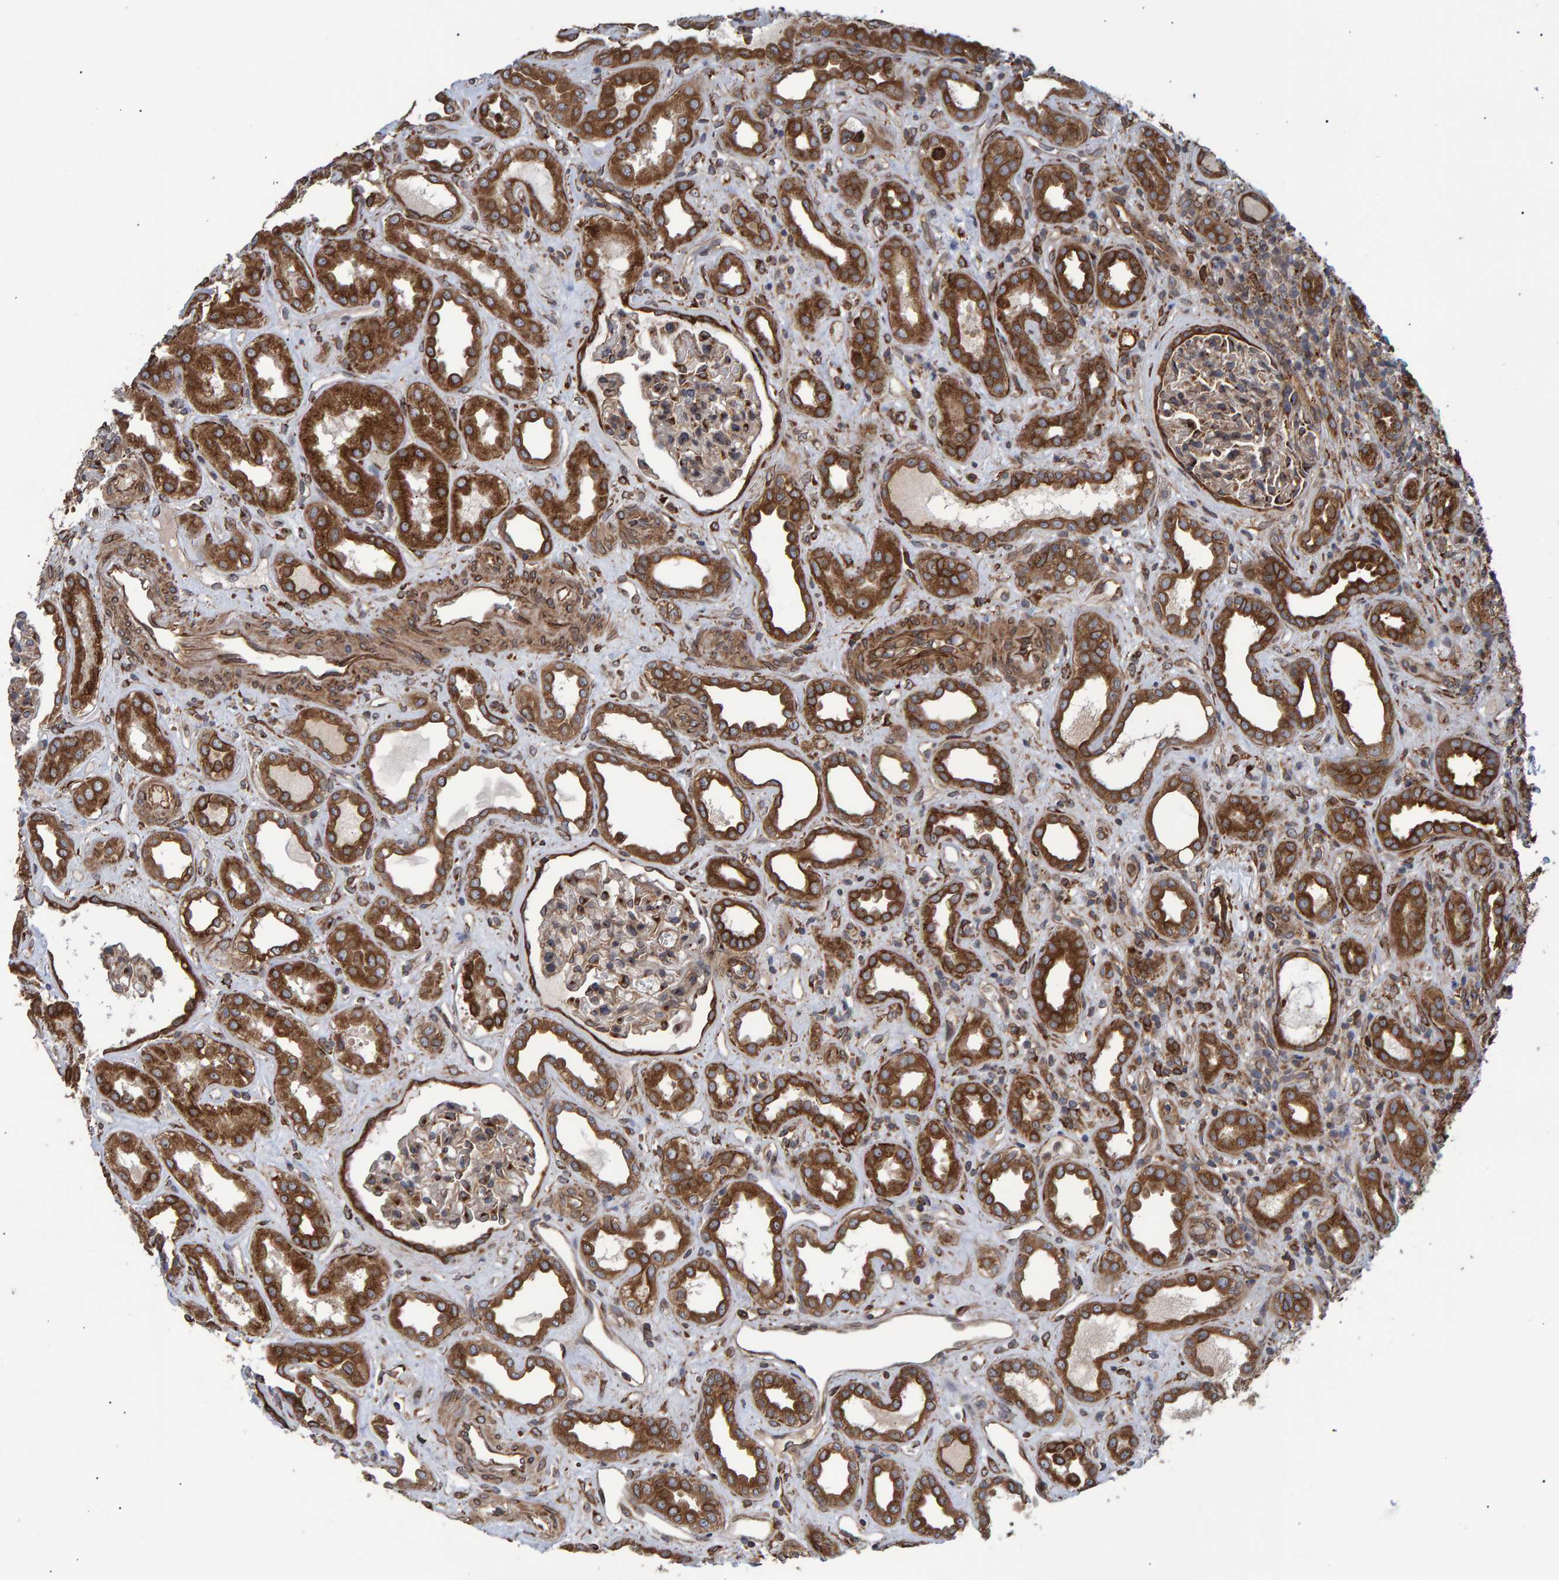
{"staining": {"intensity": "moderate", "quantity": "25%-75%", "location": "cytoplasmic/membranous"}, "tissue": "kidney", "cell_type": "Cells in glomeruli", "image_type": "normal", "snomed": [{"axis": "morphology", "description": "Normal tissue, NOS"}, {"axis": "topography", "description": "Kidney"}], "caption": "Immunohistochemical staining of unremarkable human kidney shows medium levels of moderate cytoplasmic/membranous positivity in approximately 25%-75% of cells in glomeruli.", "gene": "FAM117A", "patient": {"sex": "male", "age": 59}}